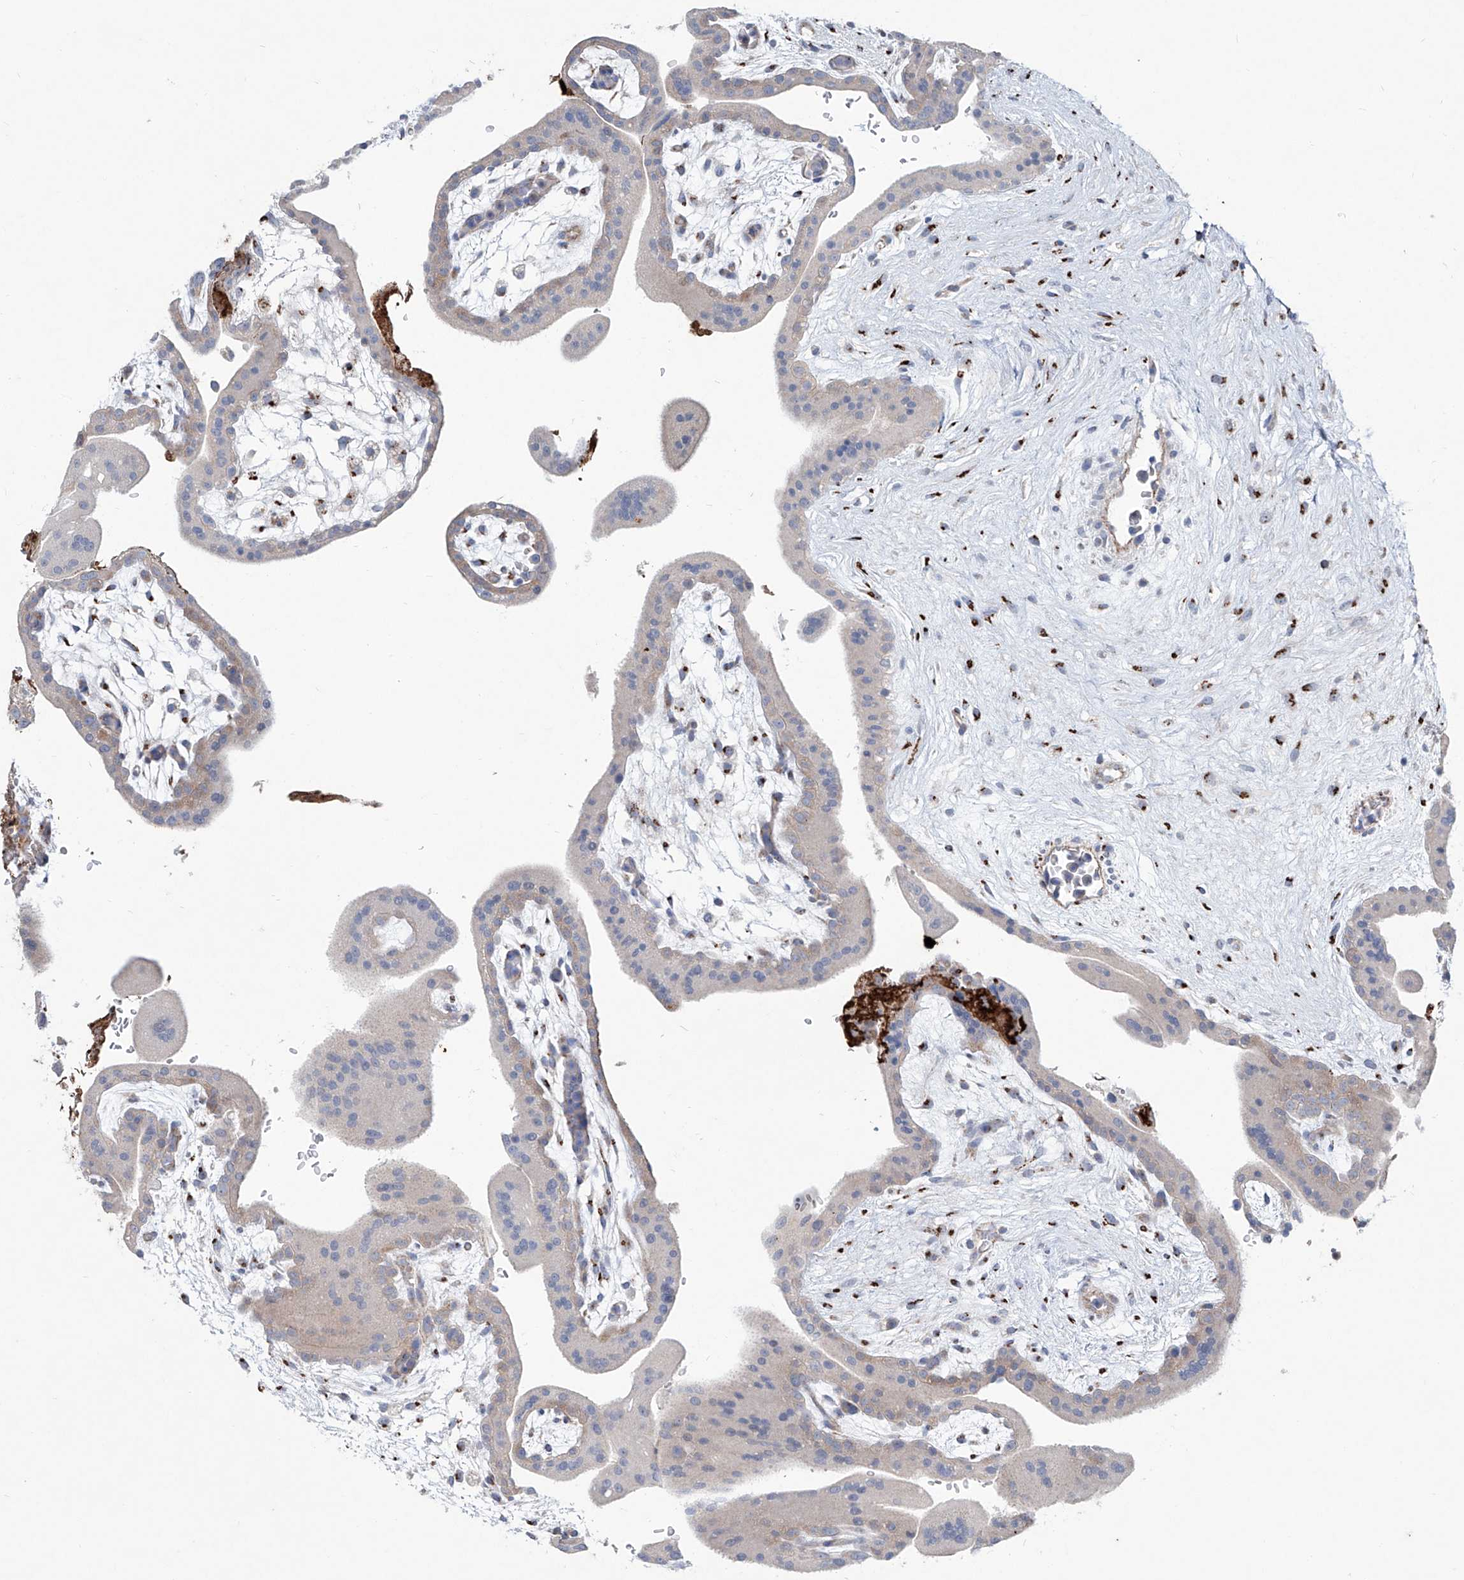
{"staining": {"intensity": "negative", "quantity": "none", "location": "none"}, "tissue": "placenta", "cell_type": "Trophoblastic cells", "image_type": "normal", "snomed": [{"axis": "morphology", "description": "Normal tissue, NOS"}, {"axis": "topography", "description": "Placenta"}], "caption": "This is an IHC photomicrograph of benign human placenta. There is no expression in trophoblastic cells.", "gene": "CDH5", "patient": {"sex": "female", "age": 35}}